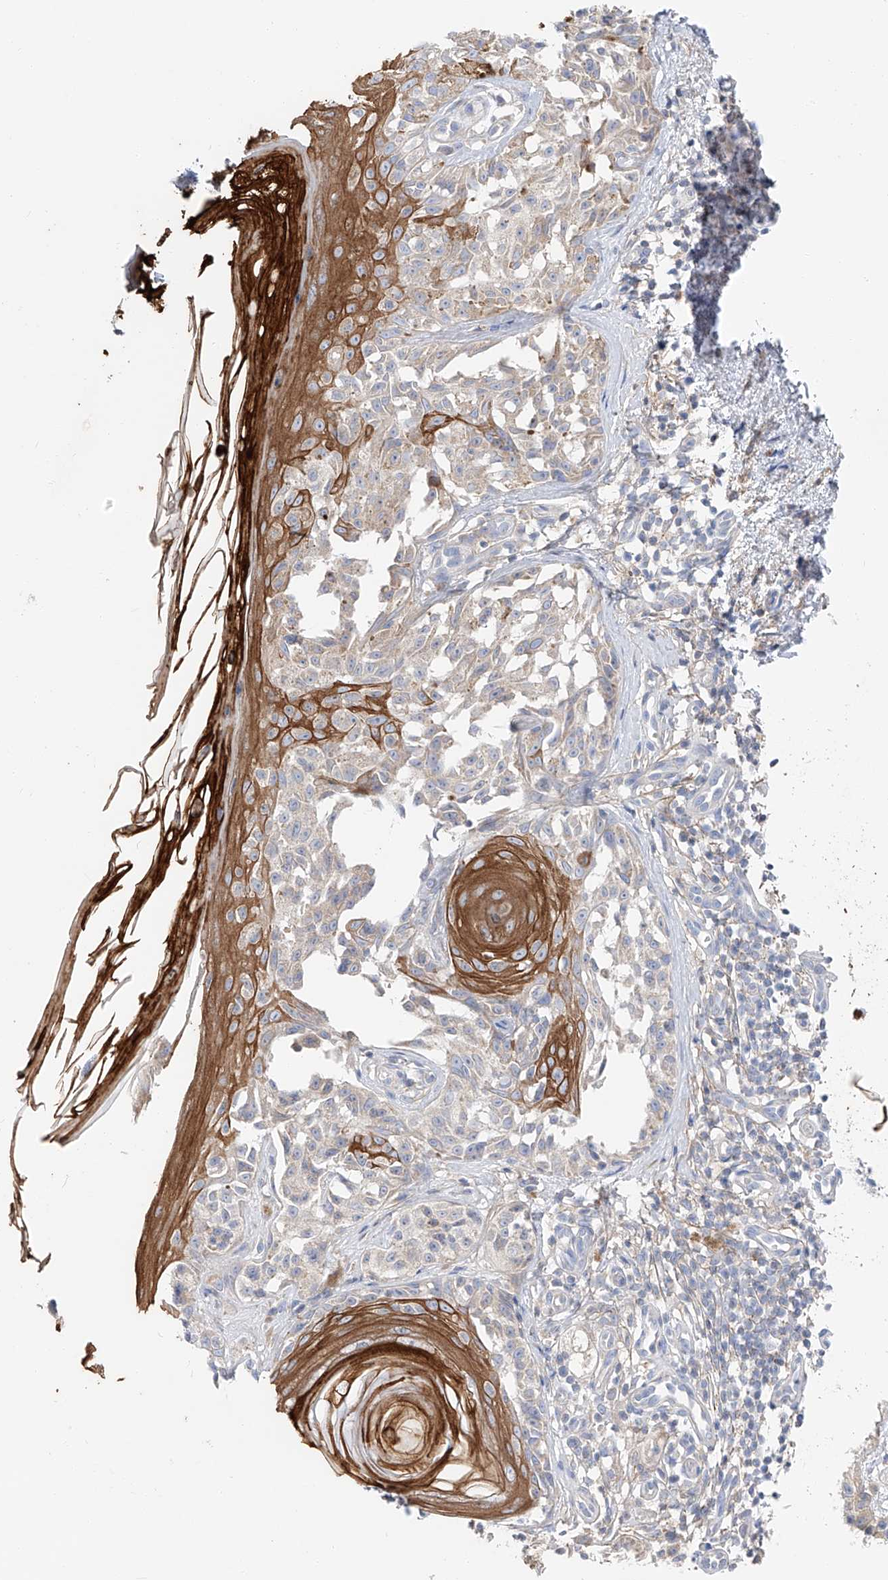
{"staining": {"intensity": "negative", "quantity": "none", "location": "none"}, "tissue": "melanoma", "cell_type": "Tumor cells", "image_type": "cancer", "snomed": [{"axis": "morphology", "description": "Malignant melanoma, NOS"}, {"axis": "topography", "description": "Skin"}], "caption": "Tumor cells are negative for brown protein staining in melanoma. (Stains: DAB IHC with hematoxylin counter stain, Microscopy: brightfield microscopy at high magnification).", "gene": "UFL1", "patient": {"sex": "female", "age": 50}}